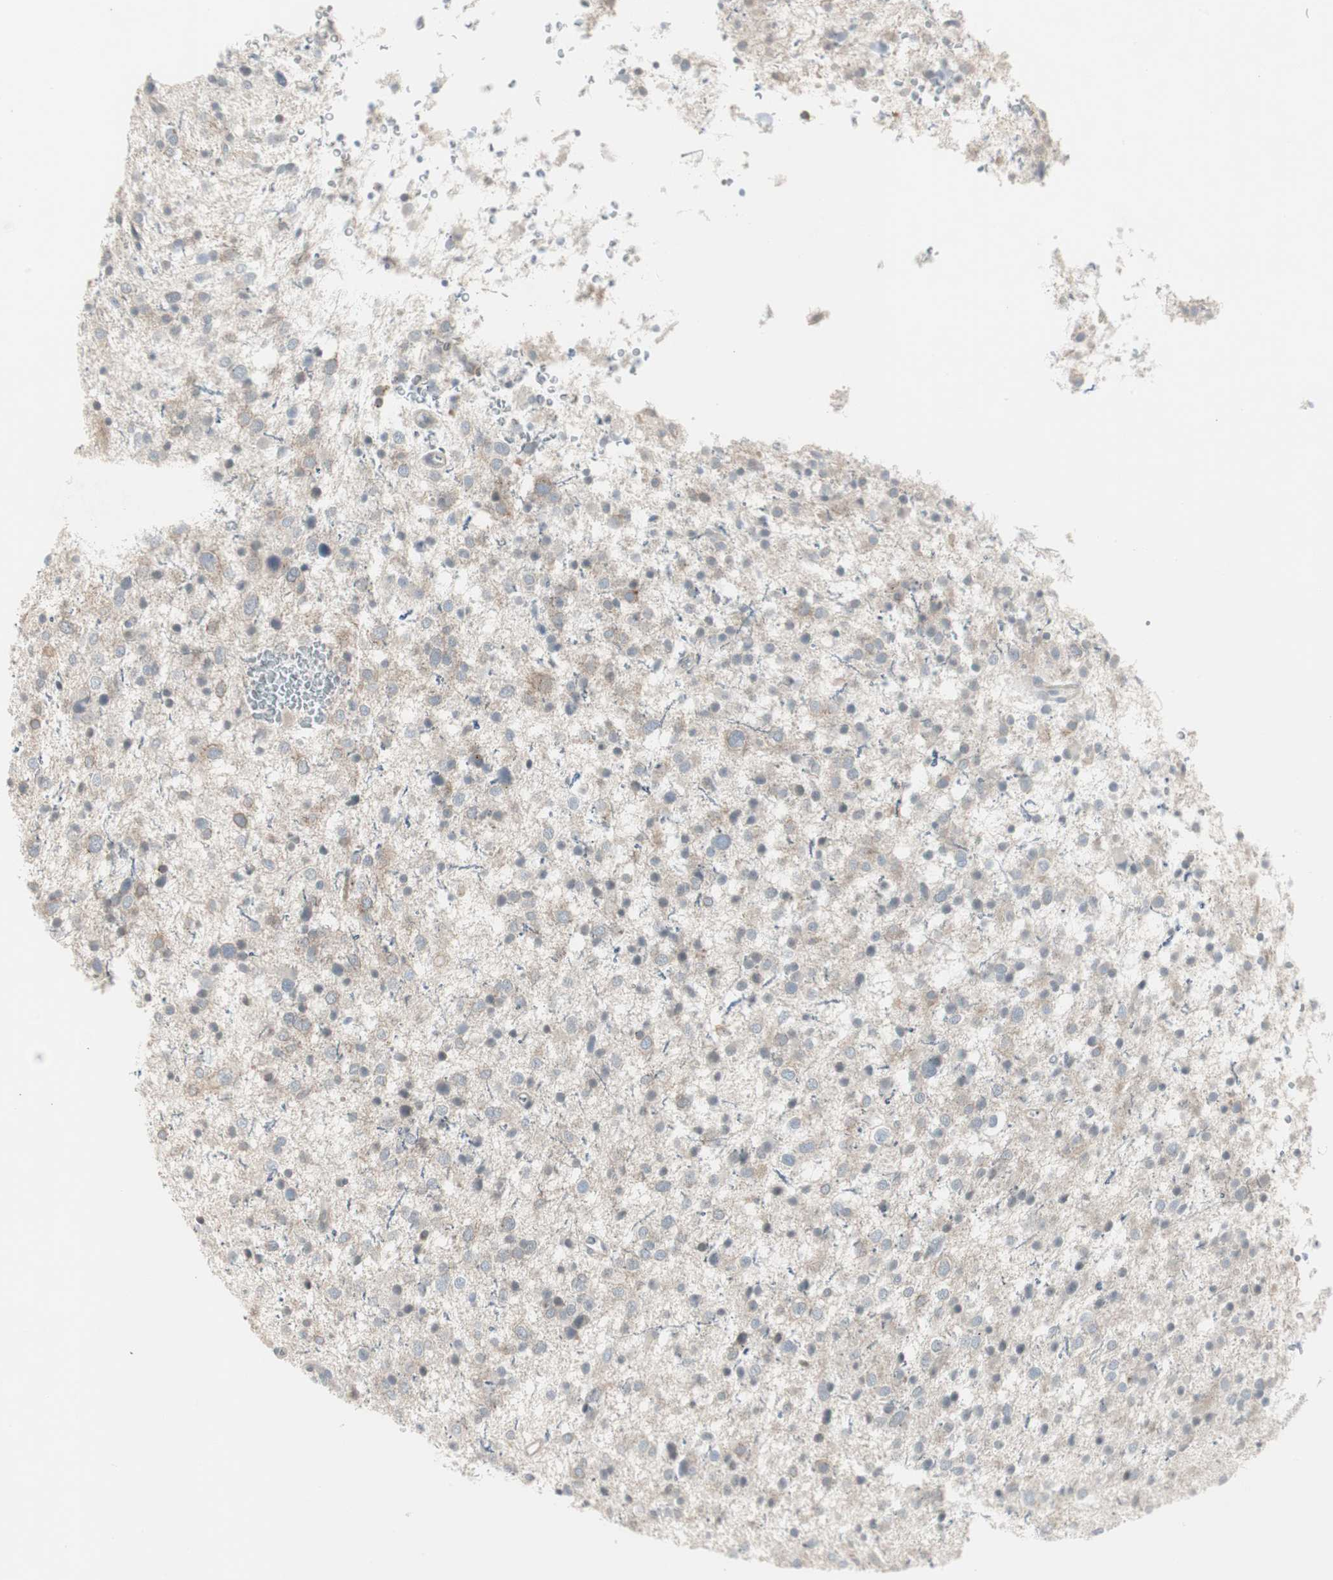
{"staining": {"intensity": "negative", "quantity": "none", "location": "none"}, "tissue": "glioma", "cell_type": "Tumor cells", "image_type": "cancer", "snomed": [{"axis": "morphology", "description": "Glioma, malignant, Low grade"}, {"axis": "topography", "description": "Brain"}], "caption": "Immunohistochemical staining of human glioma reveals no significant positivity in tumor cells.", "gene": "MAP4K4", "patient": {"sex": "female", "age": 37}}